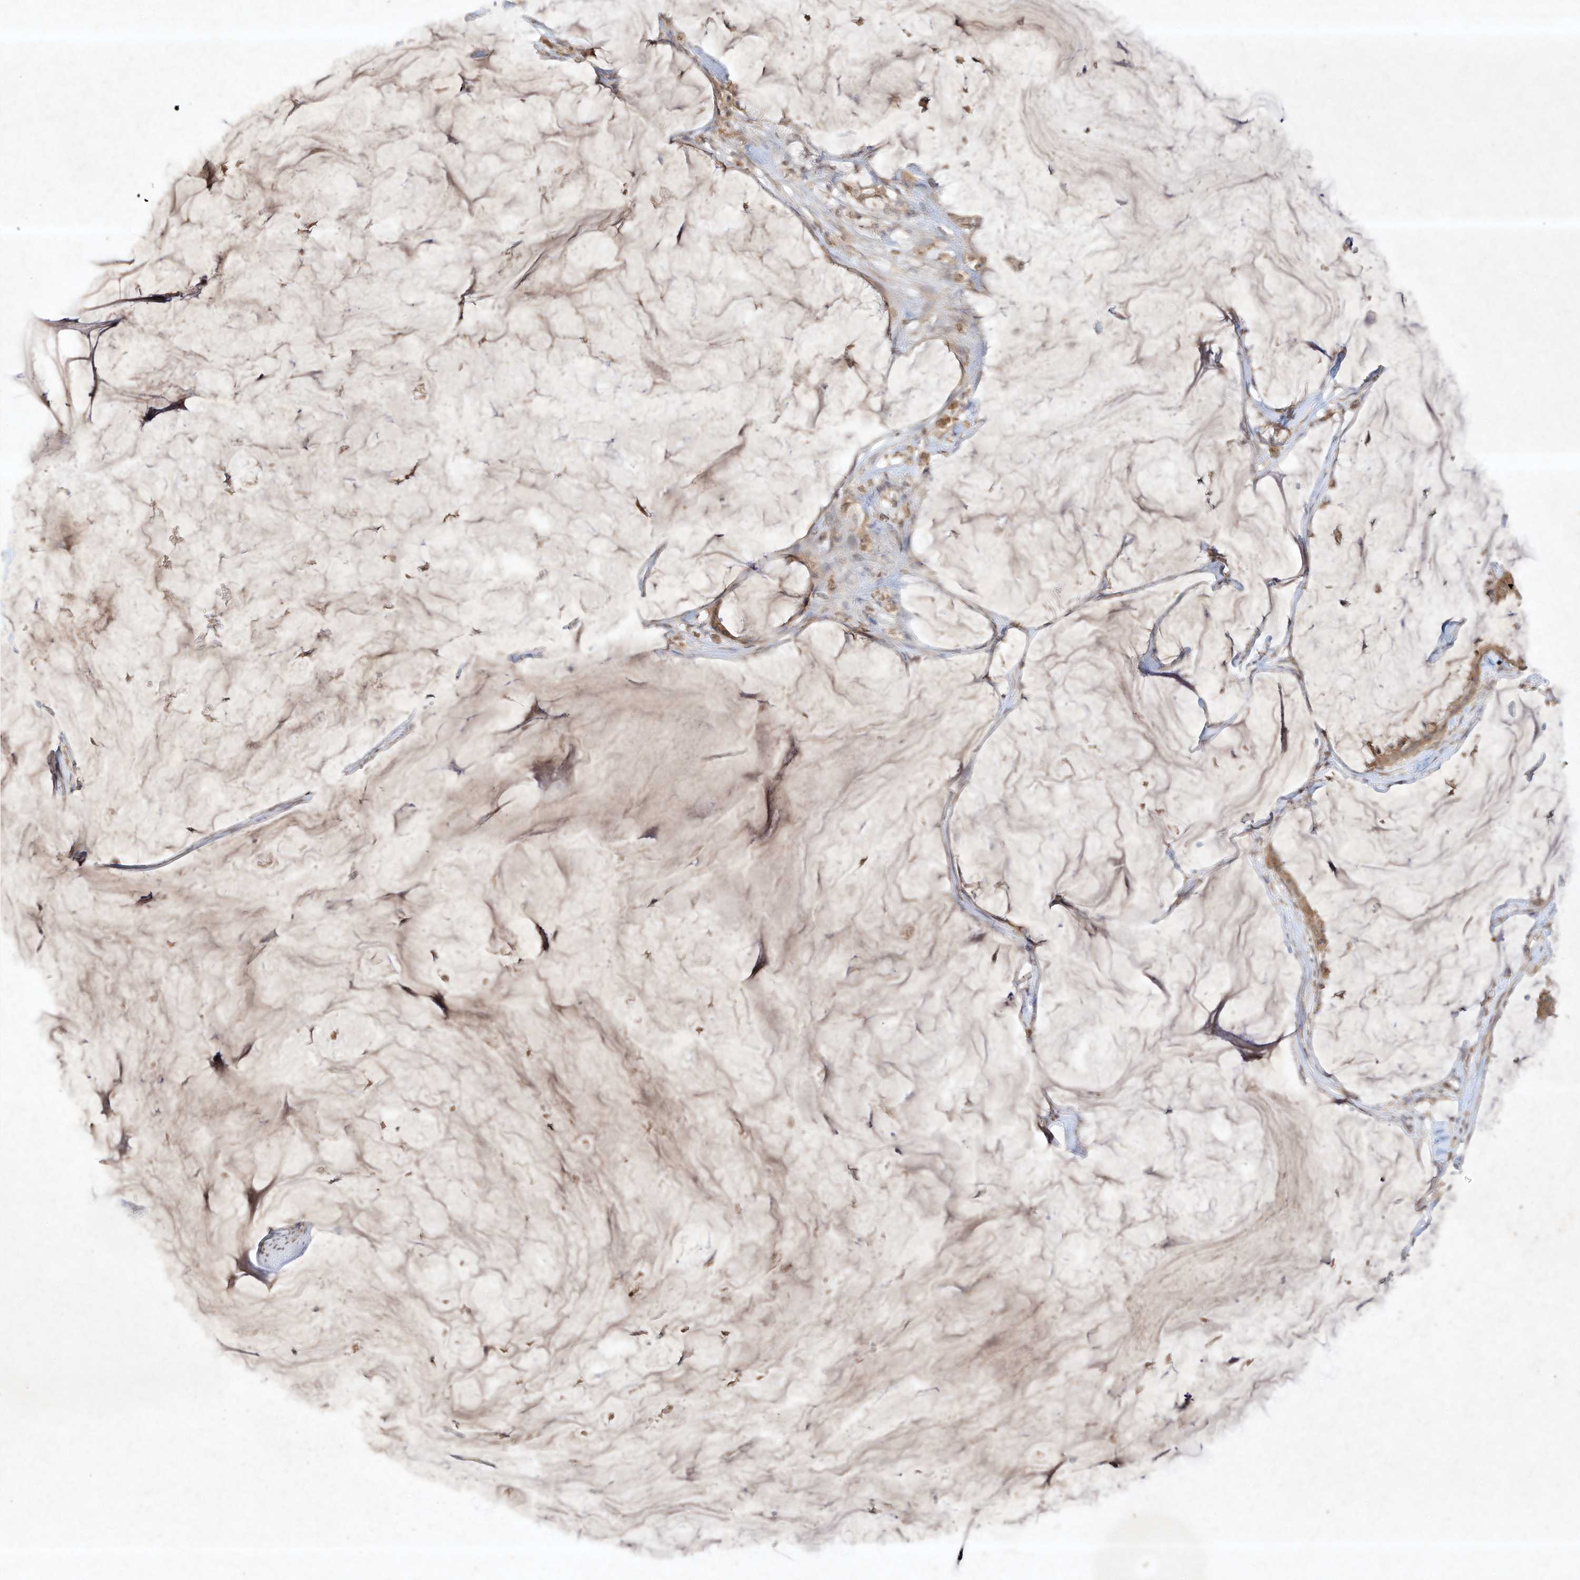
{"staining": {"intensity": "moderate", "quantity": ">75%", "location": "cytoplasmic/membranous"}, "tissue": "pancreatic cancer", "cell_type": "Tumor cells", "image_type": "cancer", "snomed": [{"axis": "morphology", "description": "Adenocarcinoma, NOS"}, {"axis": "topography", "description": "Pancreas"}], "caption": "Immunohistochemical staining of human adenocarcinoma (pancreatic) demonstrates moderate cytoplasmic/membranous protein staining in approximately >75% of tumor cells.", "gene": "BTRC", "patient": {"sex": "male", "age": 41}}